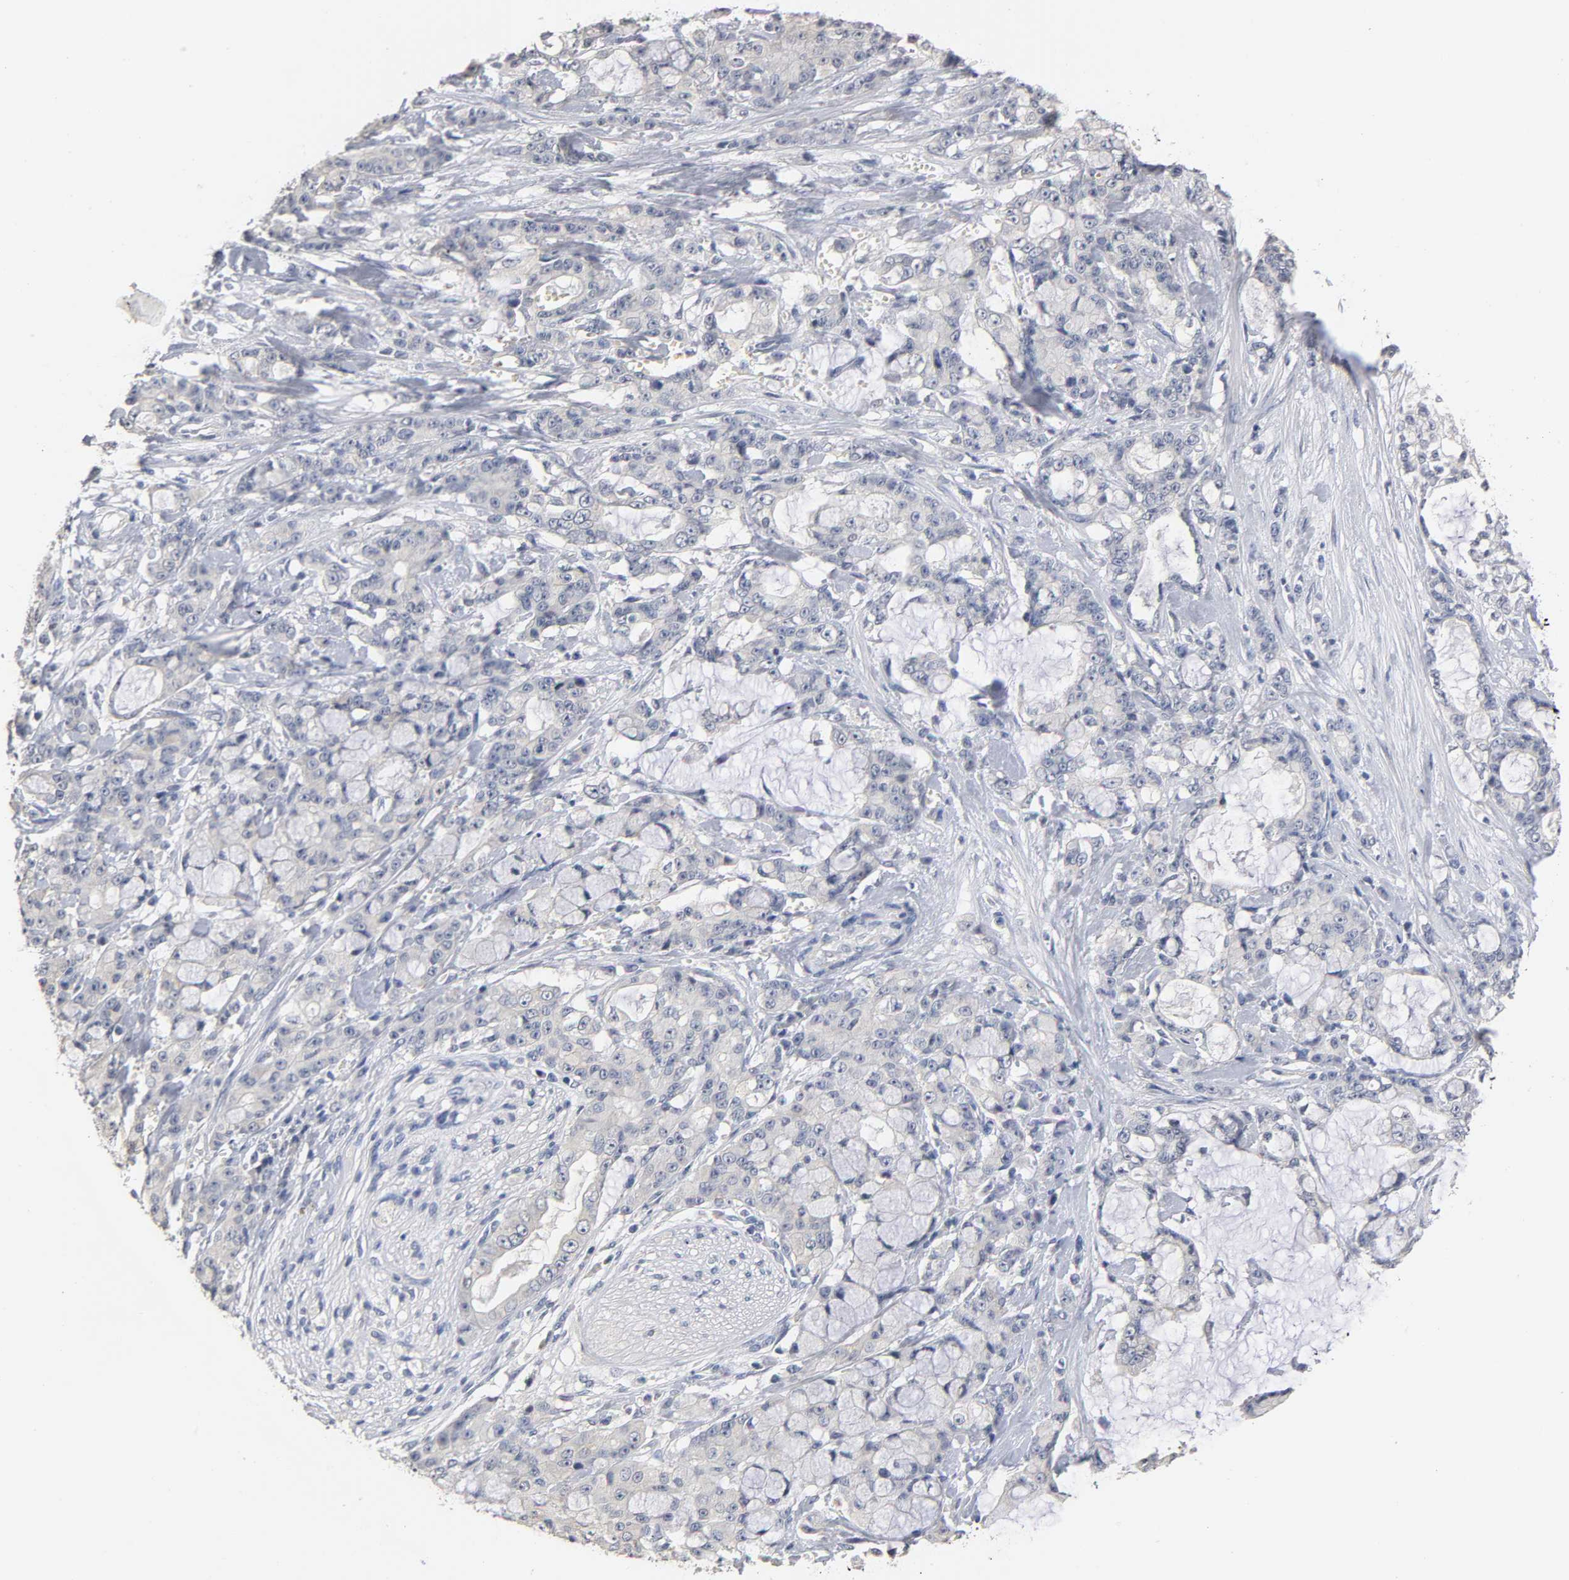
{"staining": {"intensity": "negative", "quantity": "none", "location": "none"}, "tissue": "pancreatic cancer", "cell_type": "Tumor cells", "image_type": "cancer", "snomed": [{"axis": "morphology", "description": "Adenocarcinoma, NOS"}, {"axis": "topography", "description": "Pancreas"}], "caption": "Pancreatic adenocarcinoma was stained to show a protein in brown. There is no significant positivity in tumor cells.", "gene": "OVOL1", "patient": {"sex": "female", "age": 73}}